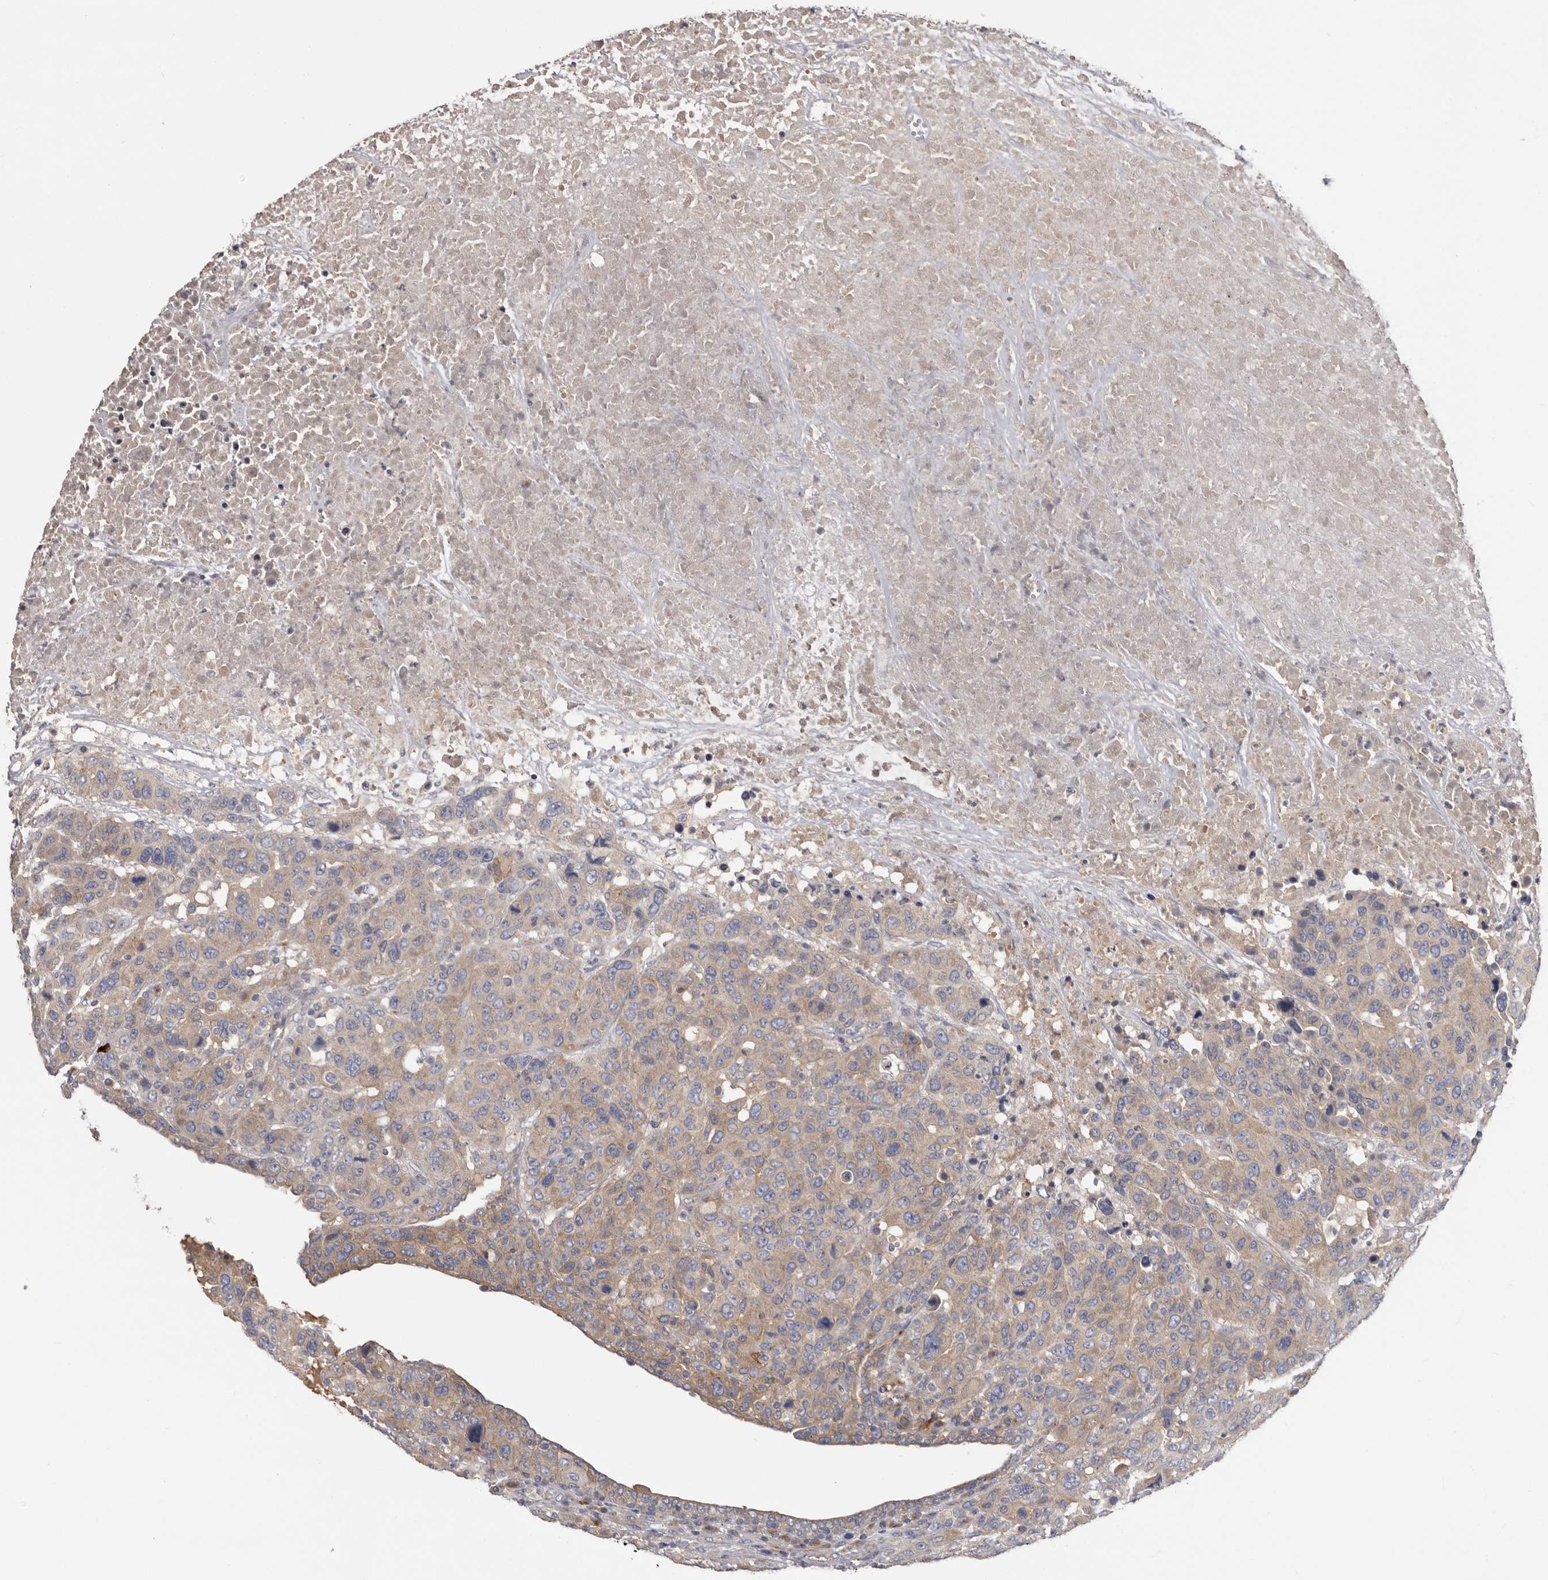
{"staining": {"intensity": "weak", "quantity": "25%-75%", "location": "cytoplasmic/membranous"}, "tissue": "breast cancer", "cell_type": "Tumor cells", "image_type": "cancer", "snomed": [{"axis": "morphology", "description": "Duct carcinoma"}, {"axis": "topography", "description": "Breast"}], "caption": "Human breast intraductal carcinoma stained with a brown dye displays weak cytoplasmic/membranous positive expression in approximately 25%-75% of tumor cells.", "gene": "INKA2", "patient": {"sex": "female", "age": 37}}